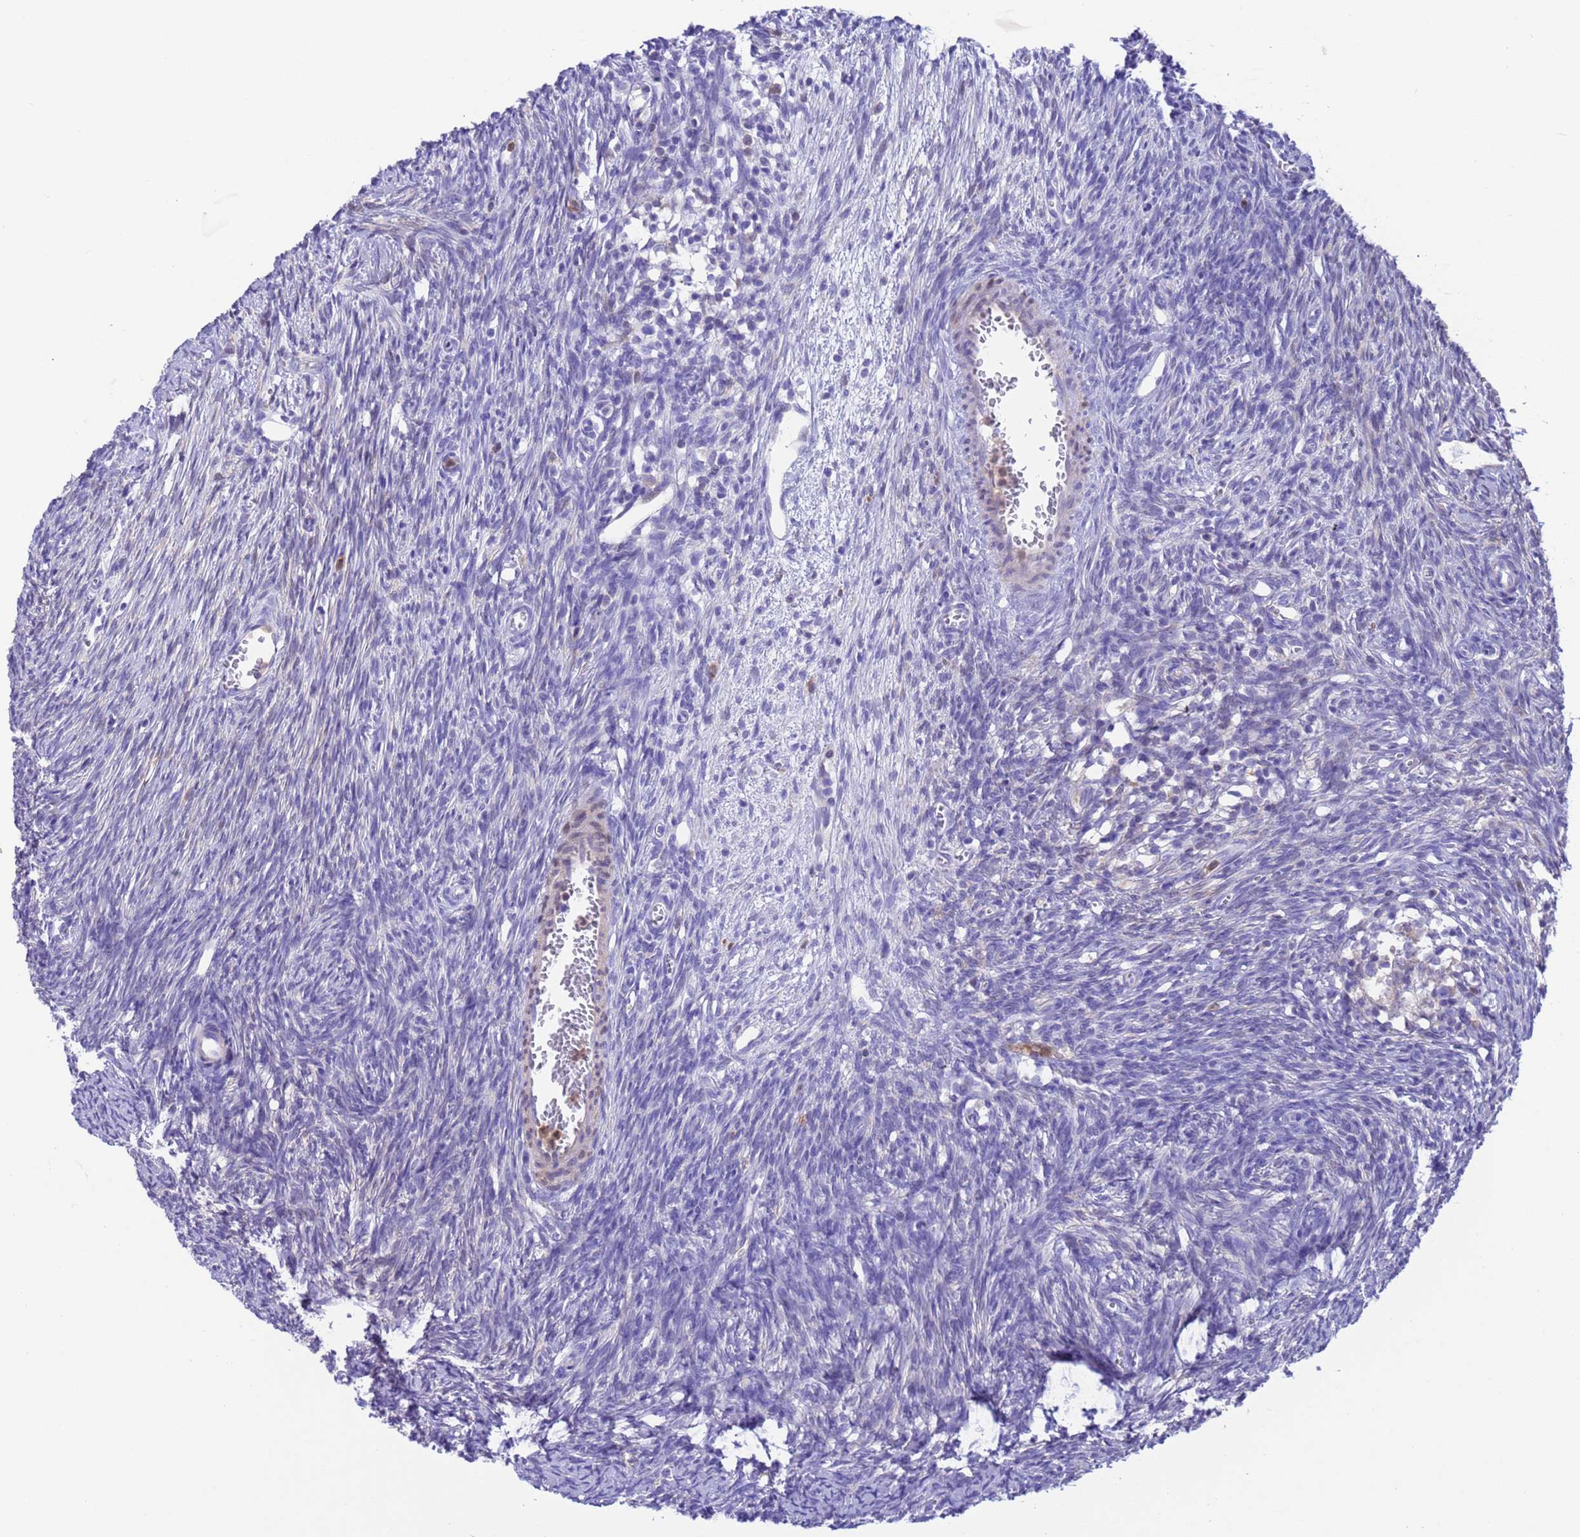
{"staining": {"intensity": "negative", "quantity": "none", "location": "none"}, "tissue": "ovary", "cell_type": "Ovarian stroma cells", "image_type": "normal", "snomed": [{"axis": "morphology", "description": "Normal tissue, NOS"}, {"axis": "topography", "description": "Ovary"}], "caption": "The IHC micrograph has no significant expression in ovarian stroma cells of ovary.", "gene": "C6orf47", "patient": {"sex": "female", "age": 44}}